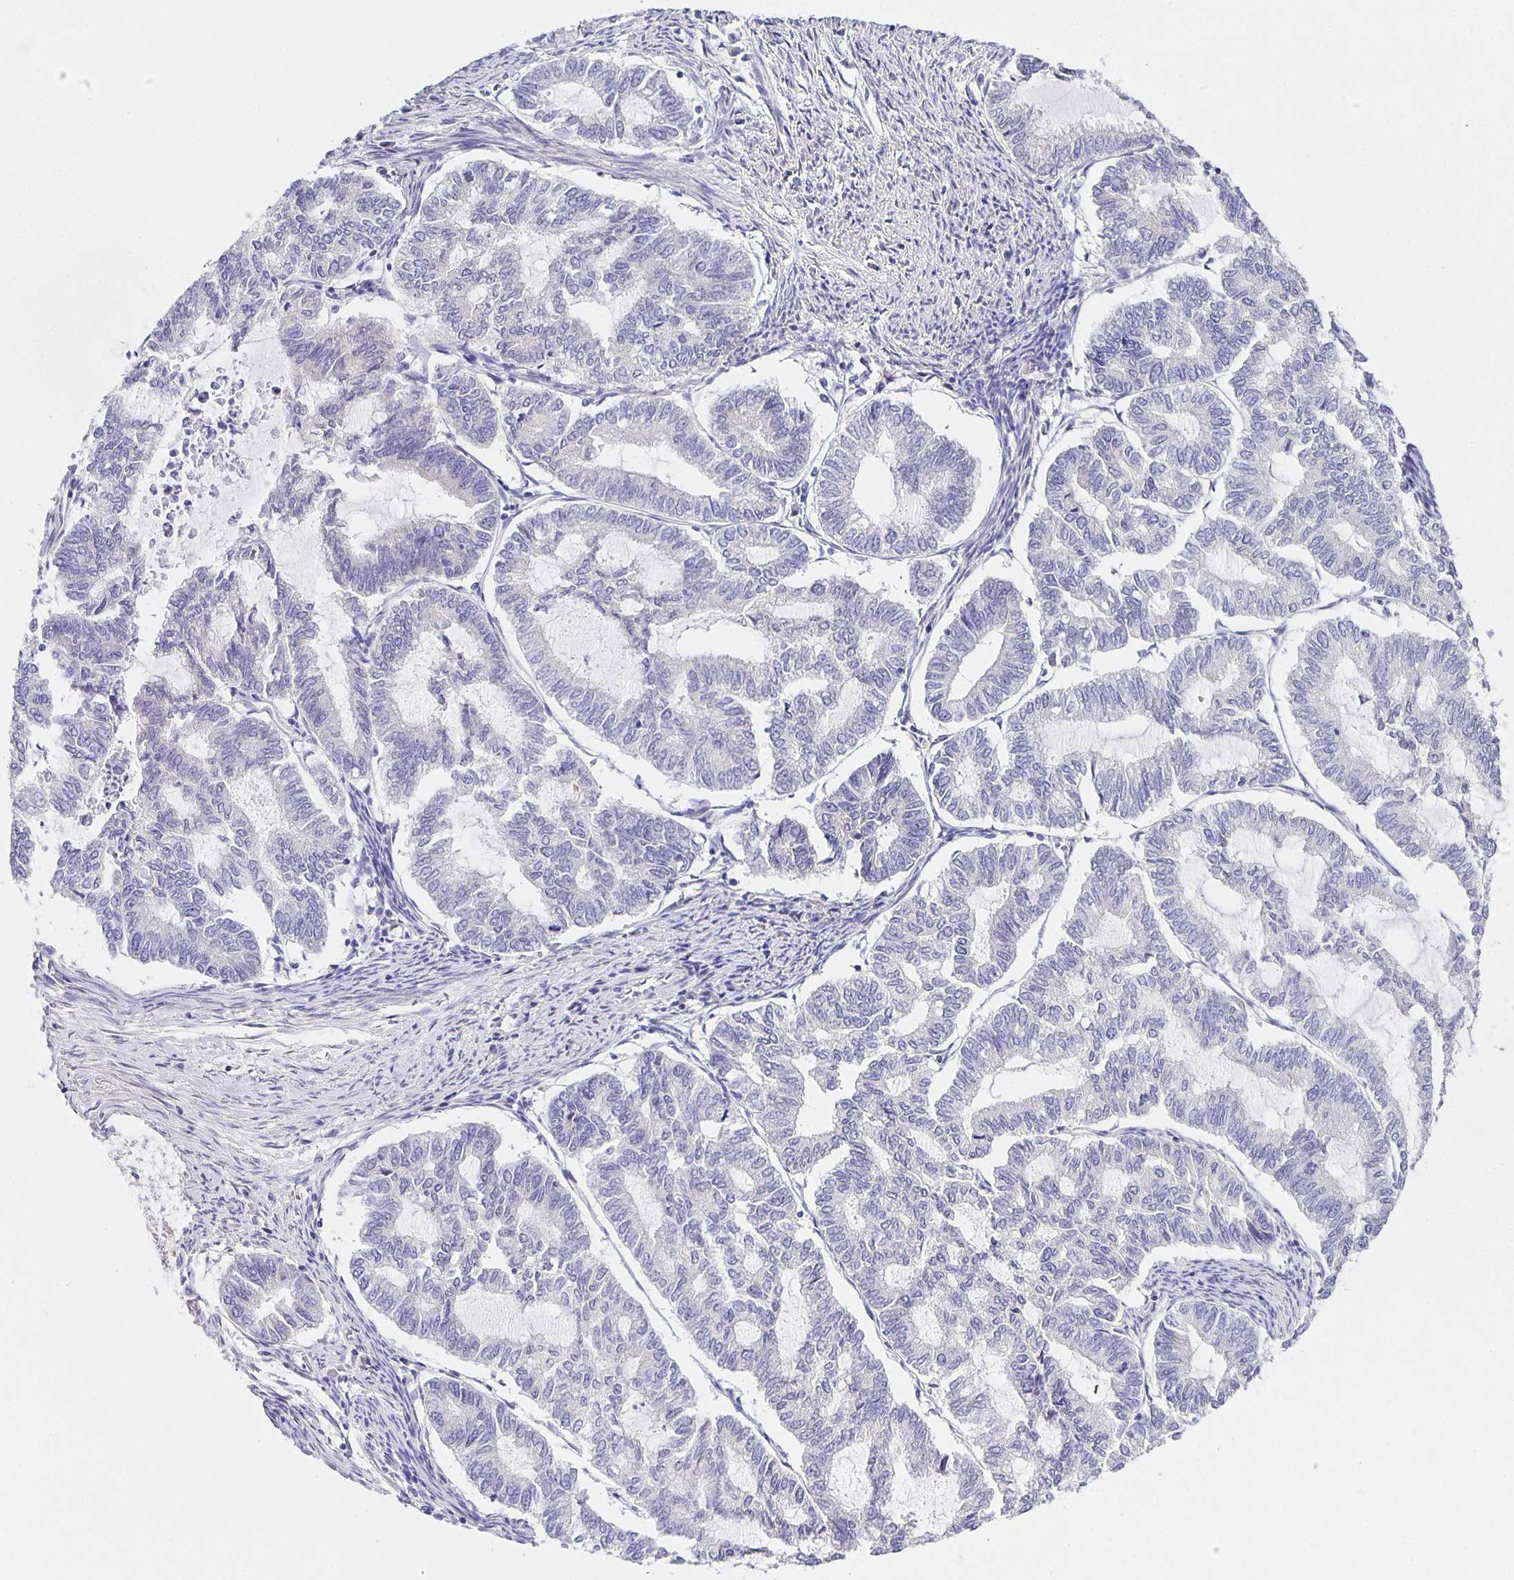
{"staining": {"intensity": "negative", "quantity": "none", "location": "none"}, "tissue": "endometrial cancer", "cell_type": "Tumor cells", "image_type": "cancer", "snomed": [{"axis": "morphology", "description": "Adenocarcinoma, NOS"}, {"axis": "topography", "description": "Endometrium"}], "caption": "This is a histopathology image of IHC staining of adenocarcinoma (endometrial), which shows no staining in tumor cells.", "gene": "OPALIN", "patient": {"sex": "female", "age": 79}}